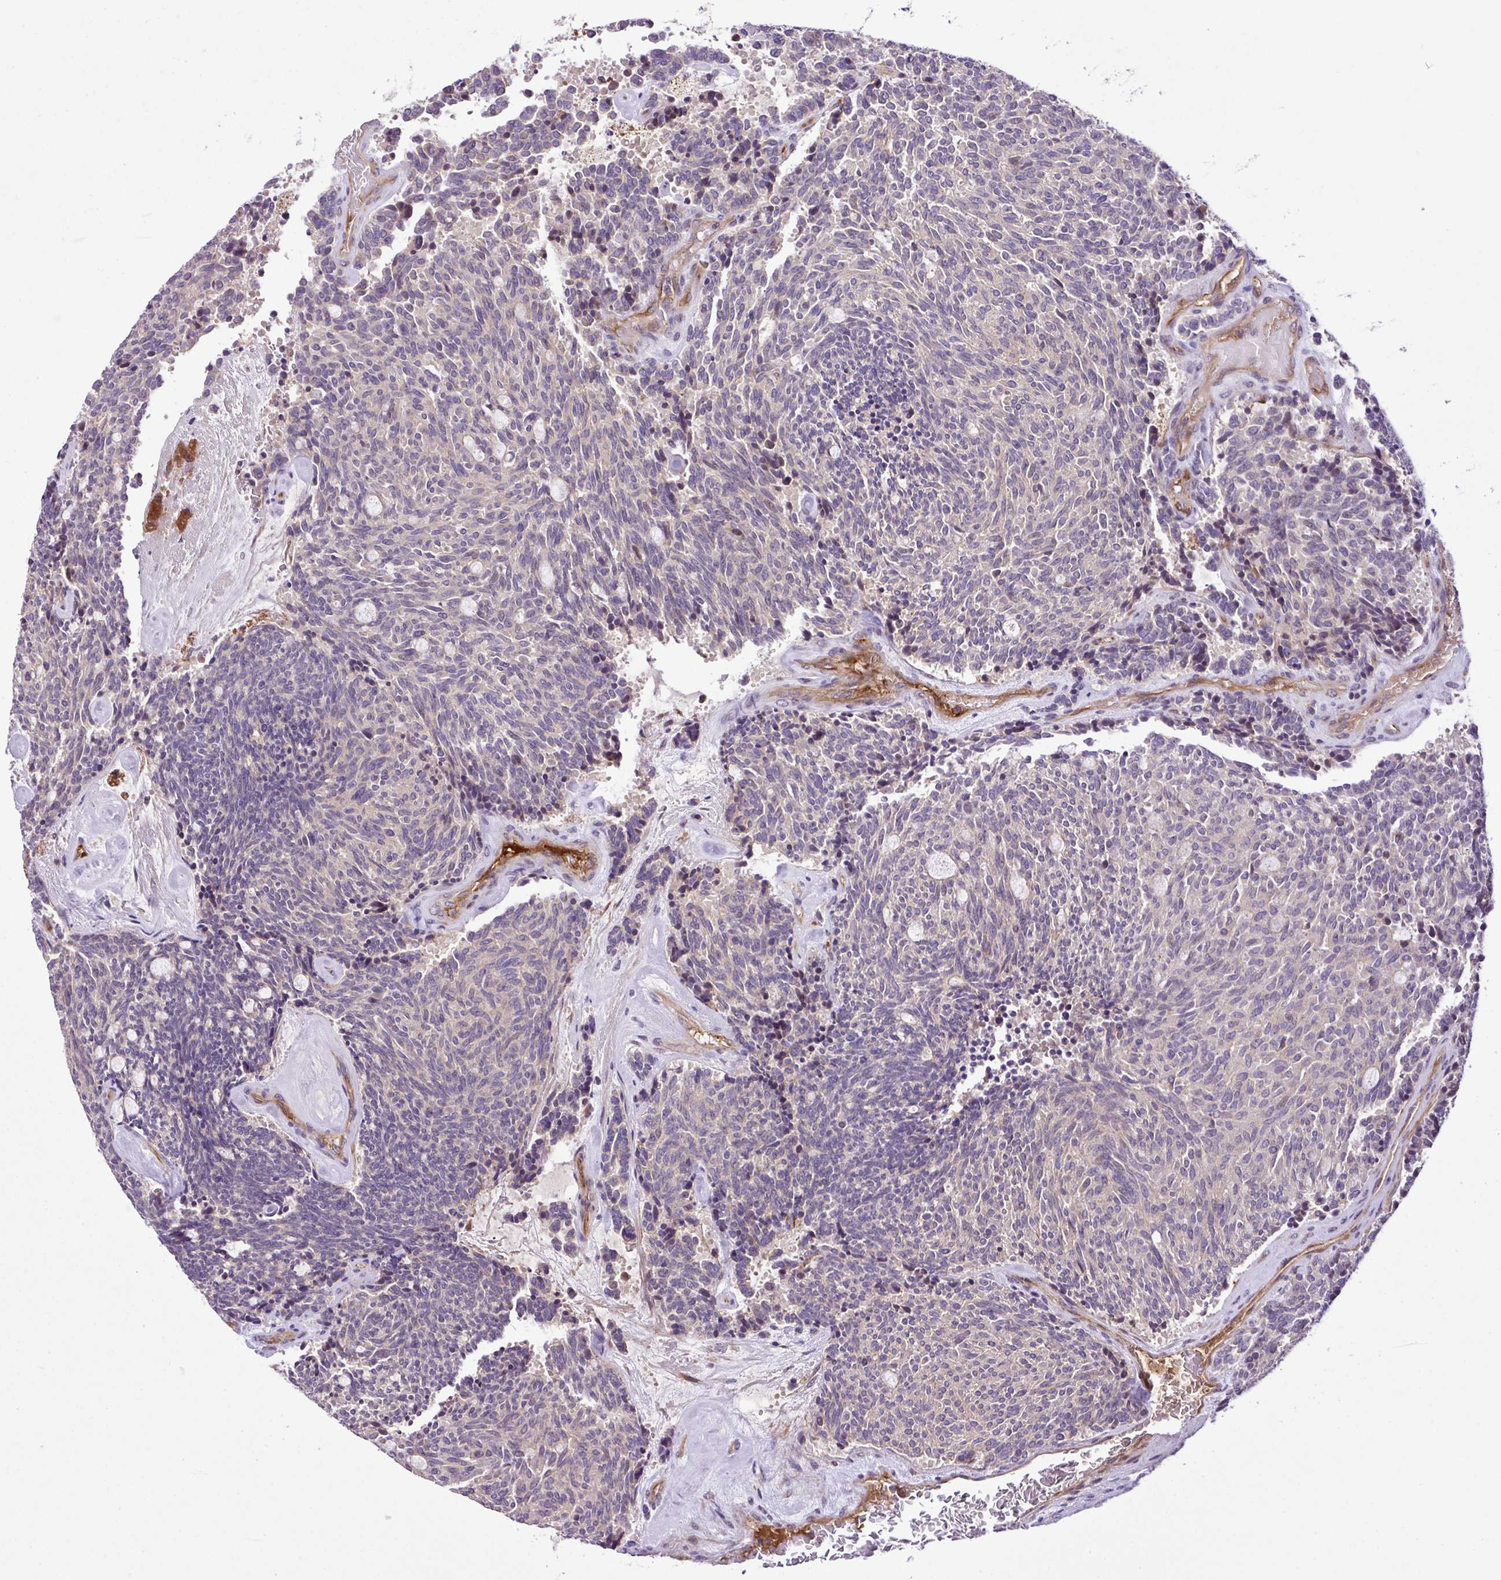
{"staining": {"intensity": "negative", "quantity": "none", "location": "none"}, "tissue": "carcinoid", "cell_type": "Tumor cells", "image_type": "cancer", "snomed": [{"axis": "morphology", "description": "Carcinoid, malignant, NOS"}, {"axis": "topography", "description": "Pancreas"}], "caption": "Tumor cells are negative for protein expression in human carcinoid.", "gene": "ZNF266", "patient": {"sex": "female", "age": 54}}